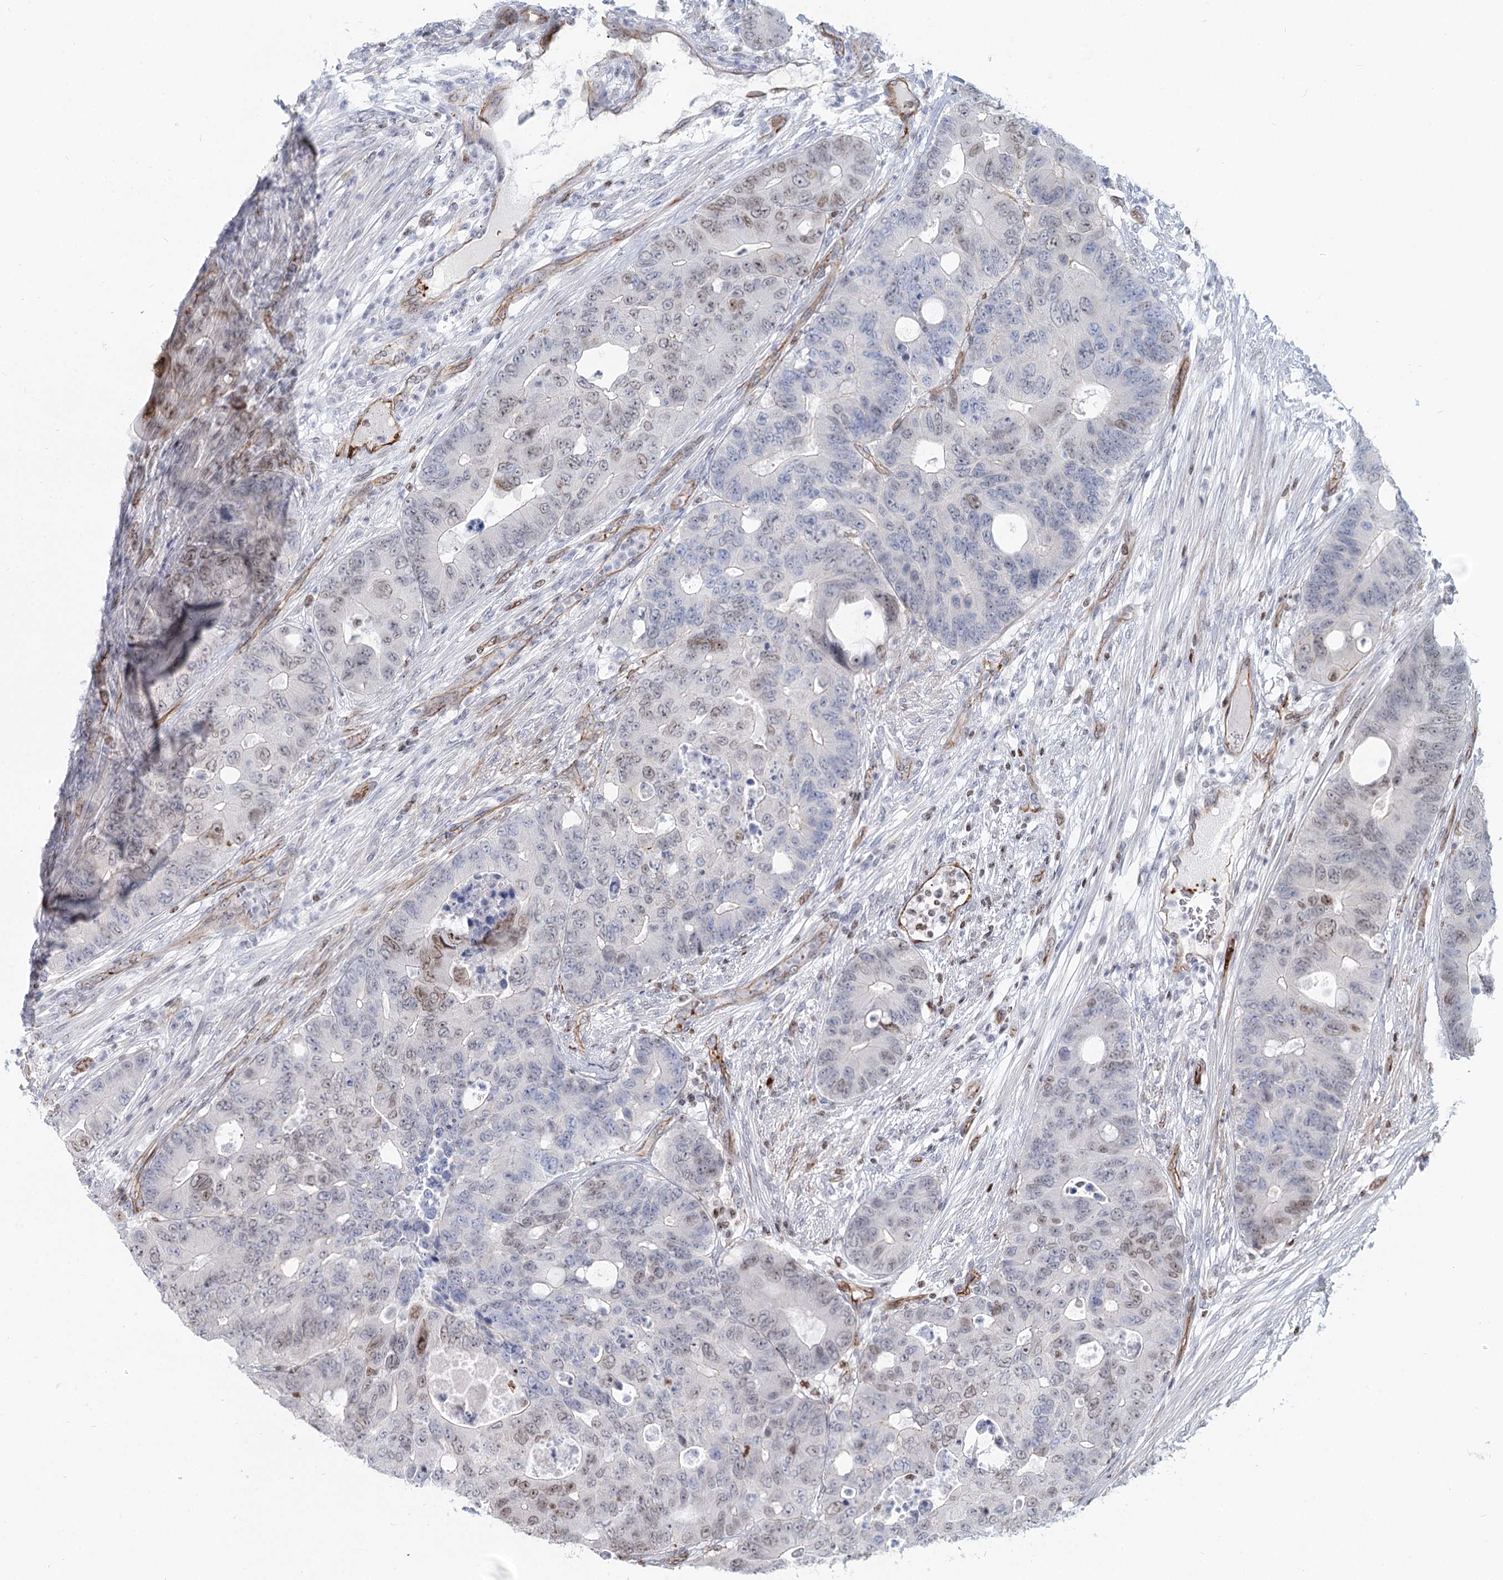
{"staining": {"intensity": "weak", "quantity": "<25%", "location": "nuclear"}, "tissue": "colorectal cancer", "cell_type": "Tumor cells", "image_type": "cancer", "snomed": [{"axis": "morphology", "description": "Adenocarcinoma, NOS"}, {"axis": "topography", "description": "Colon"}], "caption": "Tumor cells show no significant protein positivity in colorectal adenocarcinoma.", "gene": "ZFYVE28", "patient": {"sex": "male", "age": 71}}